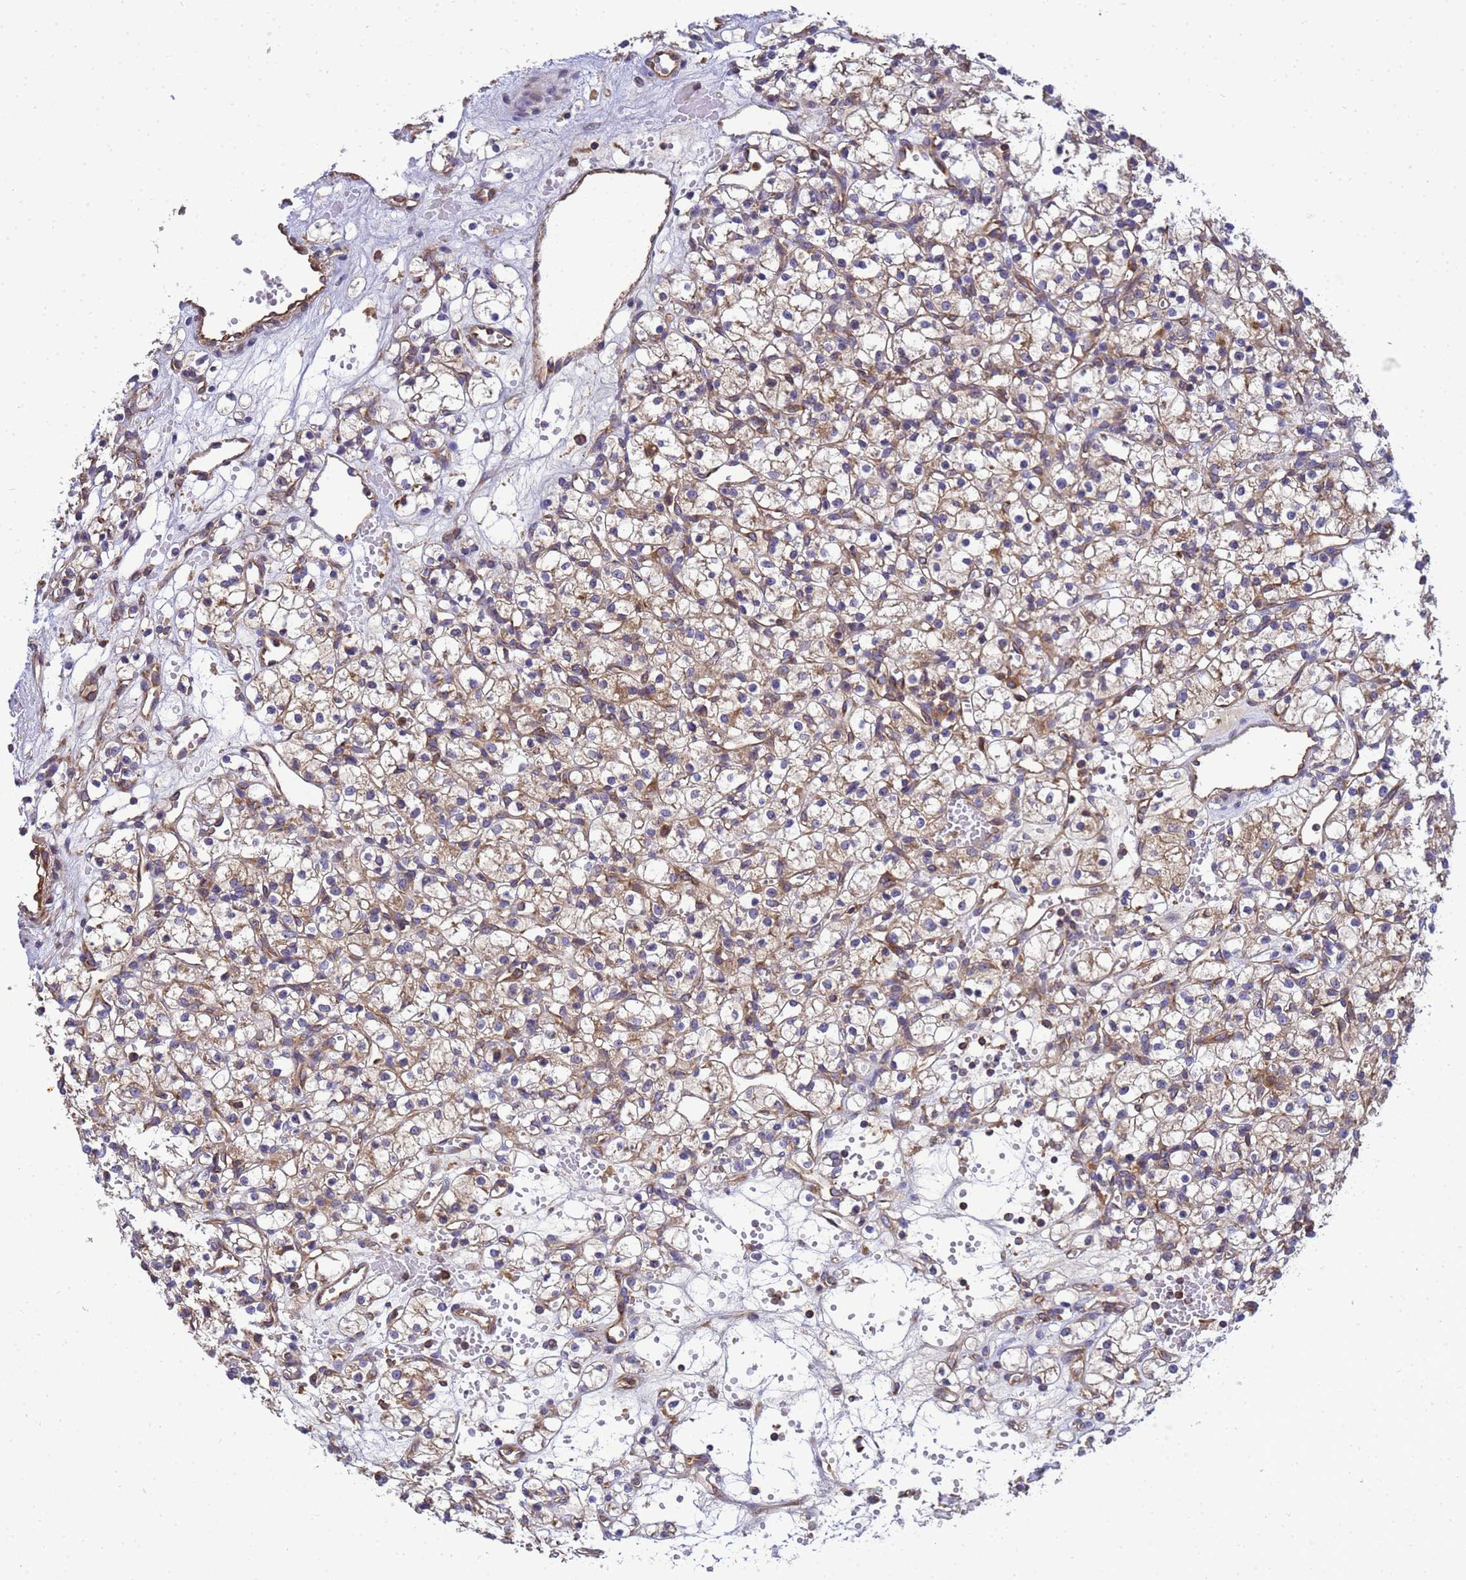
{"staining": {"intensity": "weak", "quantity": ">75%", "location": "cytoplasmic/membranous"}, "tissue": "renal cancer", "cell_type": "Tumor cells", "image_type": "cancer", "snomed": [{"axis": "morphology", "description": "Adenocarcinoma, NOS"}, {"axis": "topography", "description": "Kidney"}], "caption": "The histopathology image displays immunohistochemical staining of adenocarcinoma (renal). There is weak cytoplasmic/membranous positivity is identified in approximately >75% of tumor cells.", "gene": "BECN1", "patient": {"sex": "female", "age": 59}}